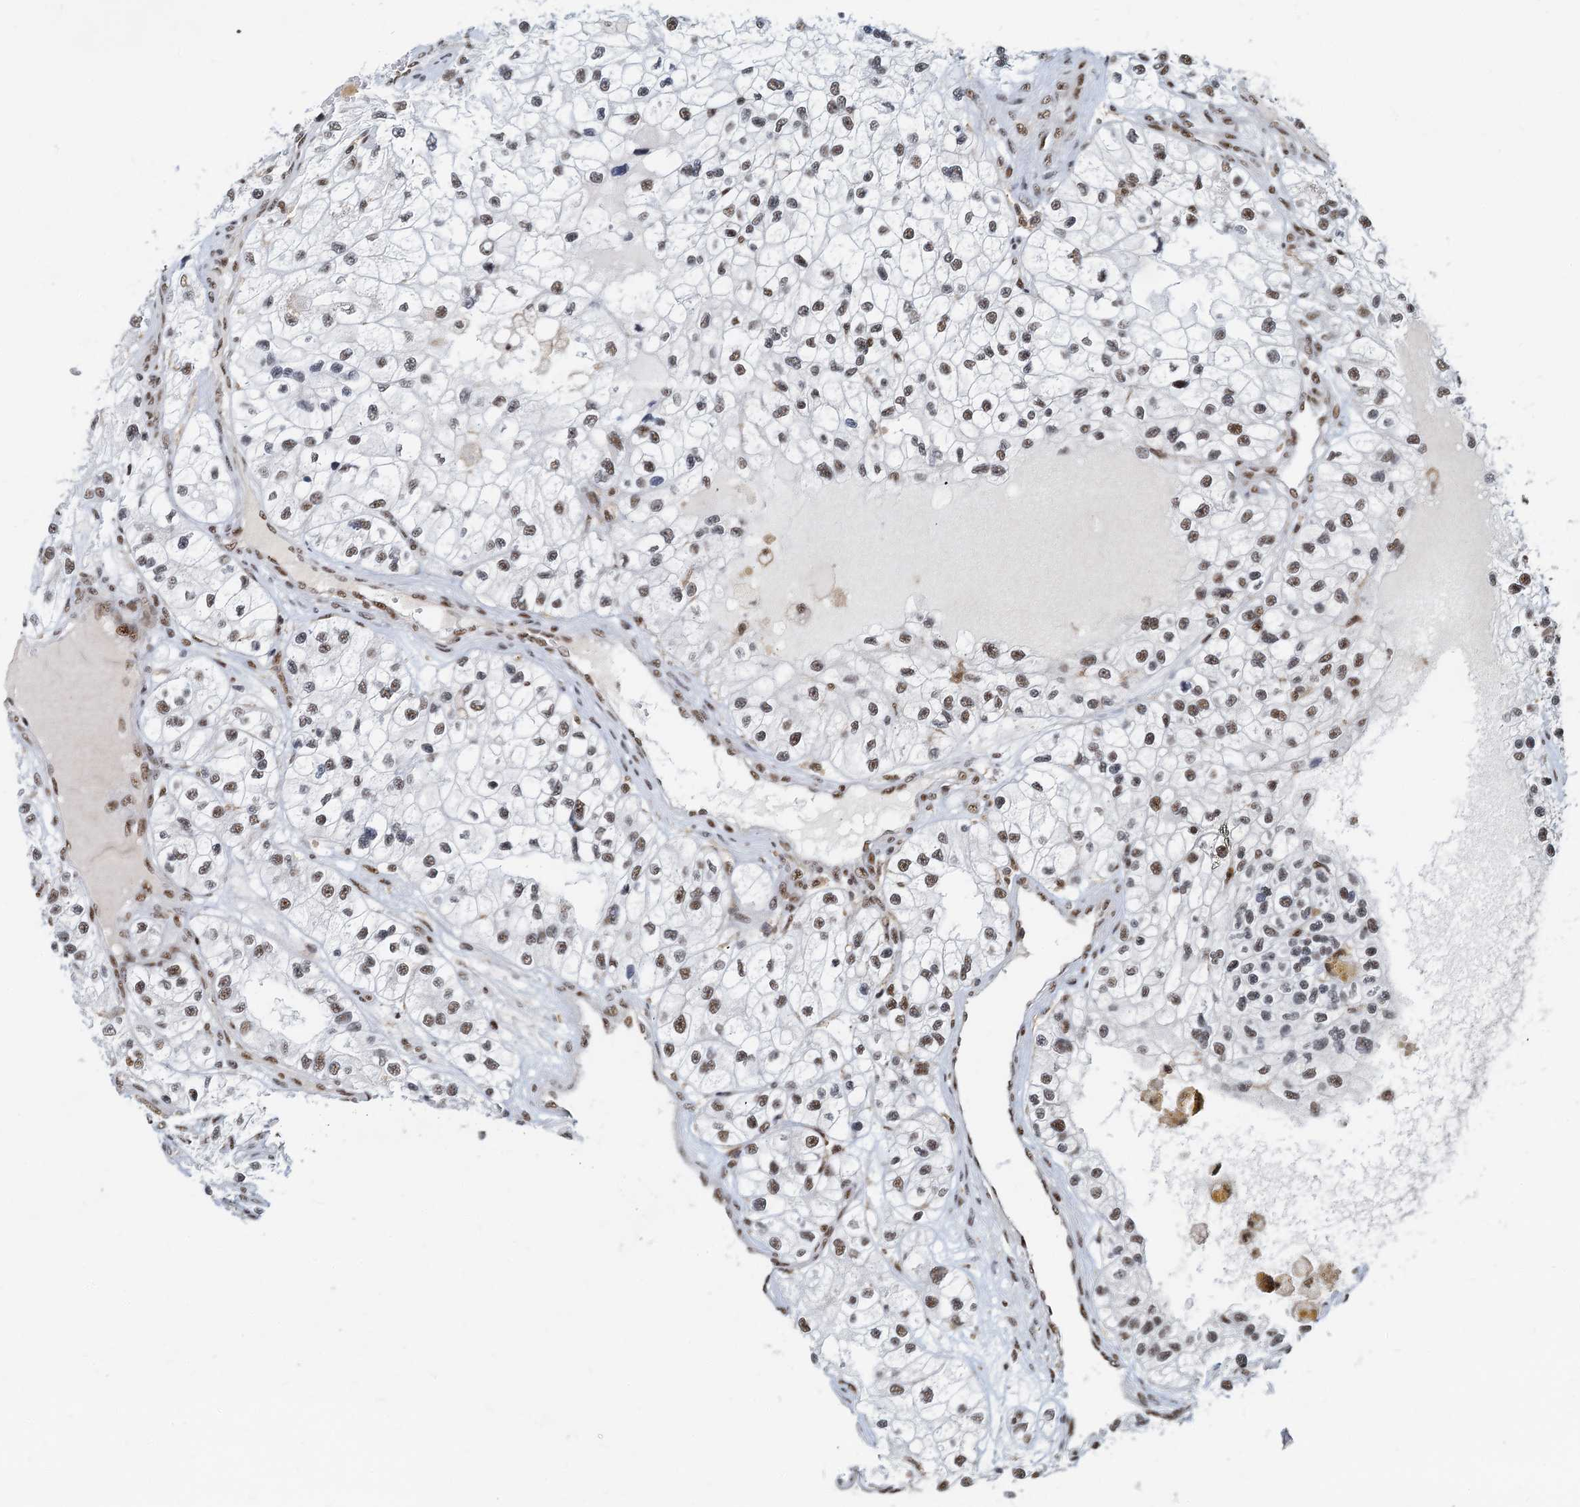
{"staining": {"intensity": "moderate", "quantity": ">75%", "location": "nuclear"}, "tissue": "renal cancer", "cell_type": "Tumor cells", "image_type": "cancer", "snomed": [{"axis": "morphology", "description": "Adenocarcinoma, NOS"}, {"axis": "topography", "description": "Kidney"}], "caption": "Human renal cancer stained with a protein marker exhibits moderate staining in tumor cells.", "gene": "RBM26", "patient": {"sex": "female", "age": 57}}